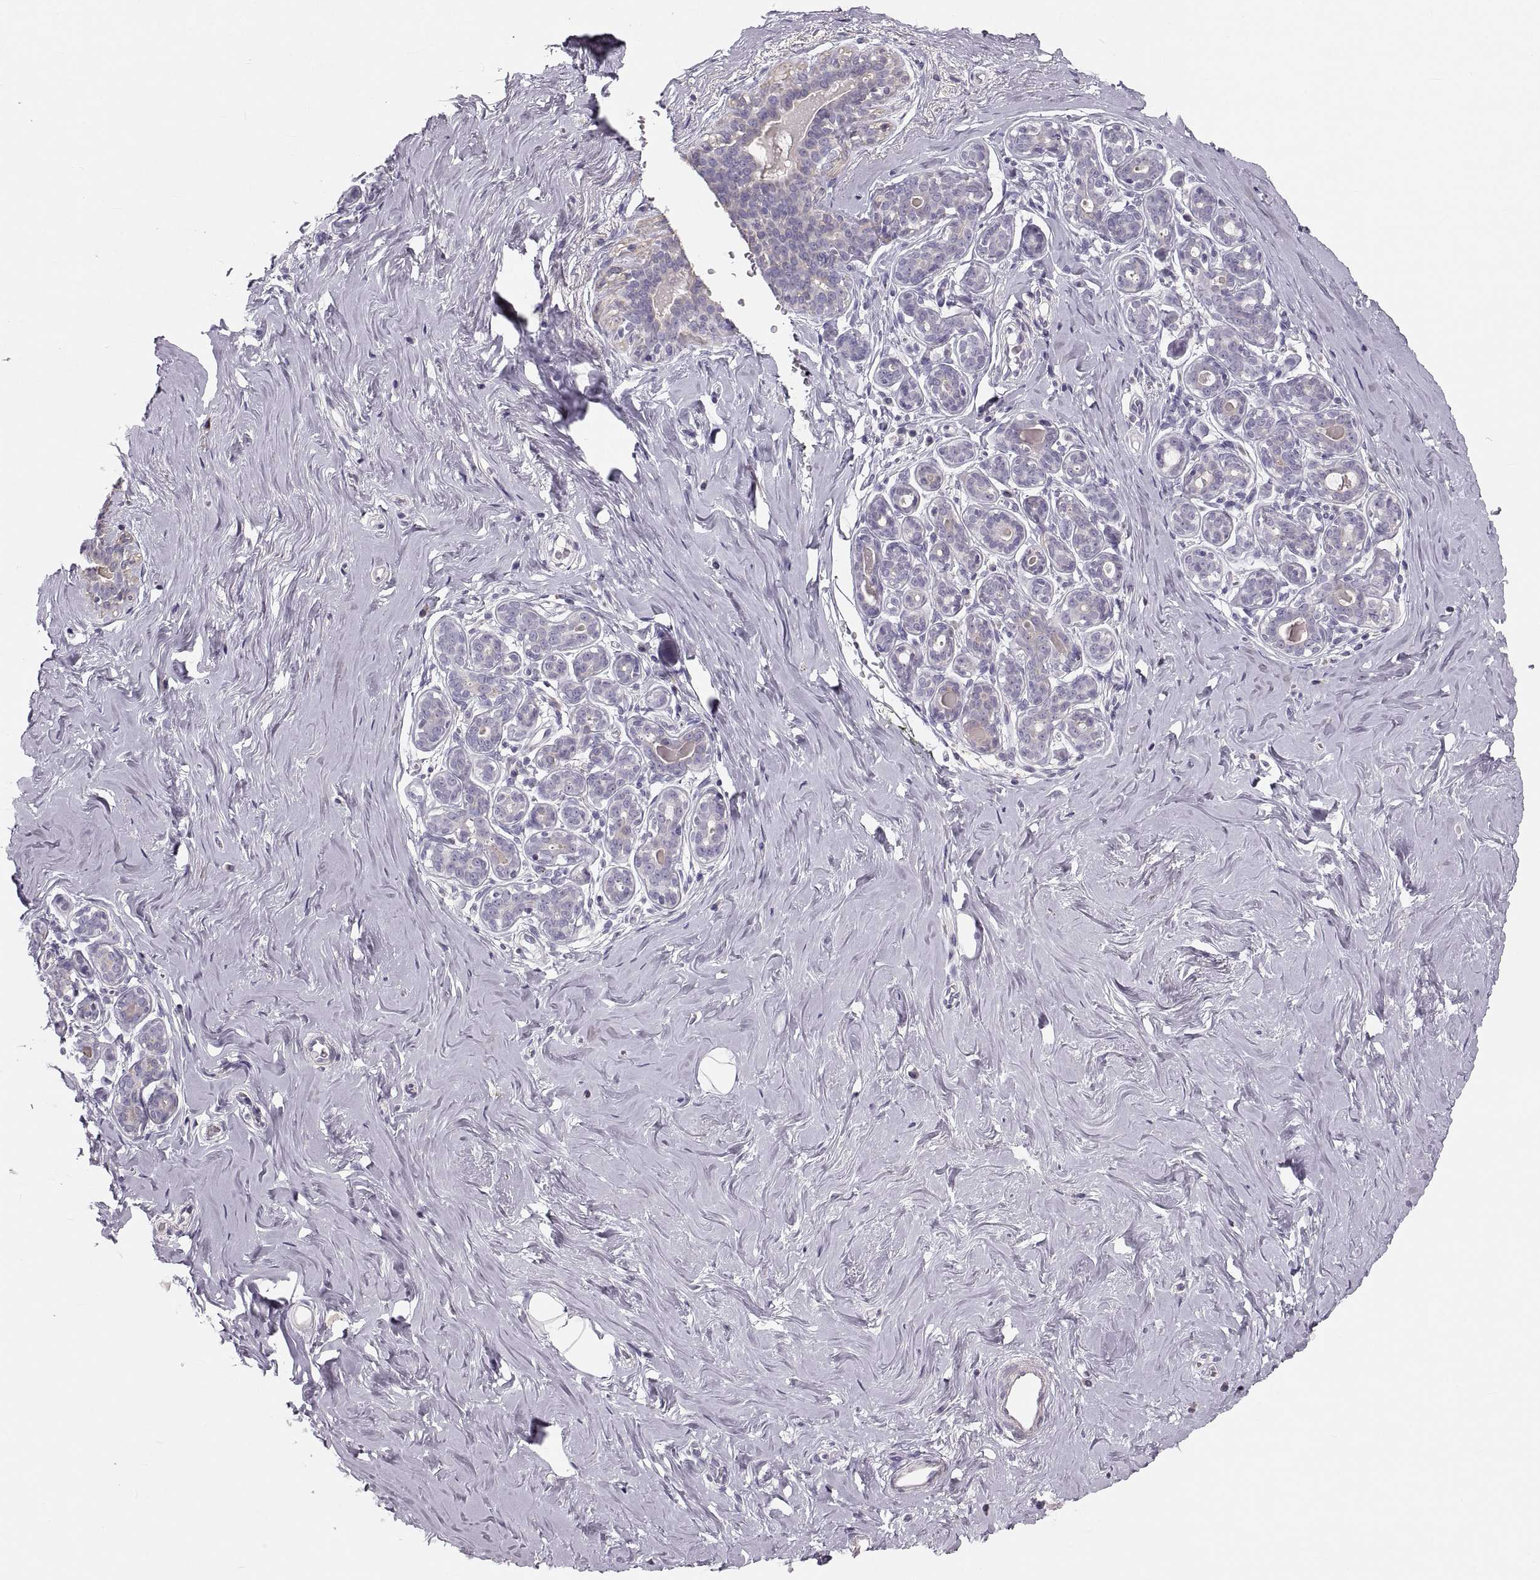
{"staining": {"intensity": "negative", "quantity": "none", "location": "none"}, "tissue": "breast", "cell_type": "Adipocytes", "image_type": "normal", "snomed": [{"axis": "morphology", "description": "Normal tissue, NOS"}, {"axis": "topography", "description": "Skin"}, {"axis": "topography", "description": "Breast"}], "caption": "The histopathology image demonstrates no significant staining in adipocytes of breast.", "gene": "RUNDC3A", "patient": {"sex": "female", "age": 43}}